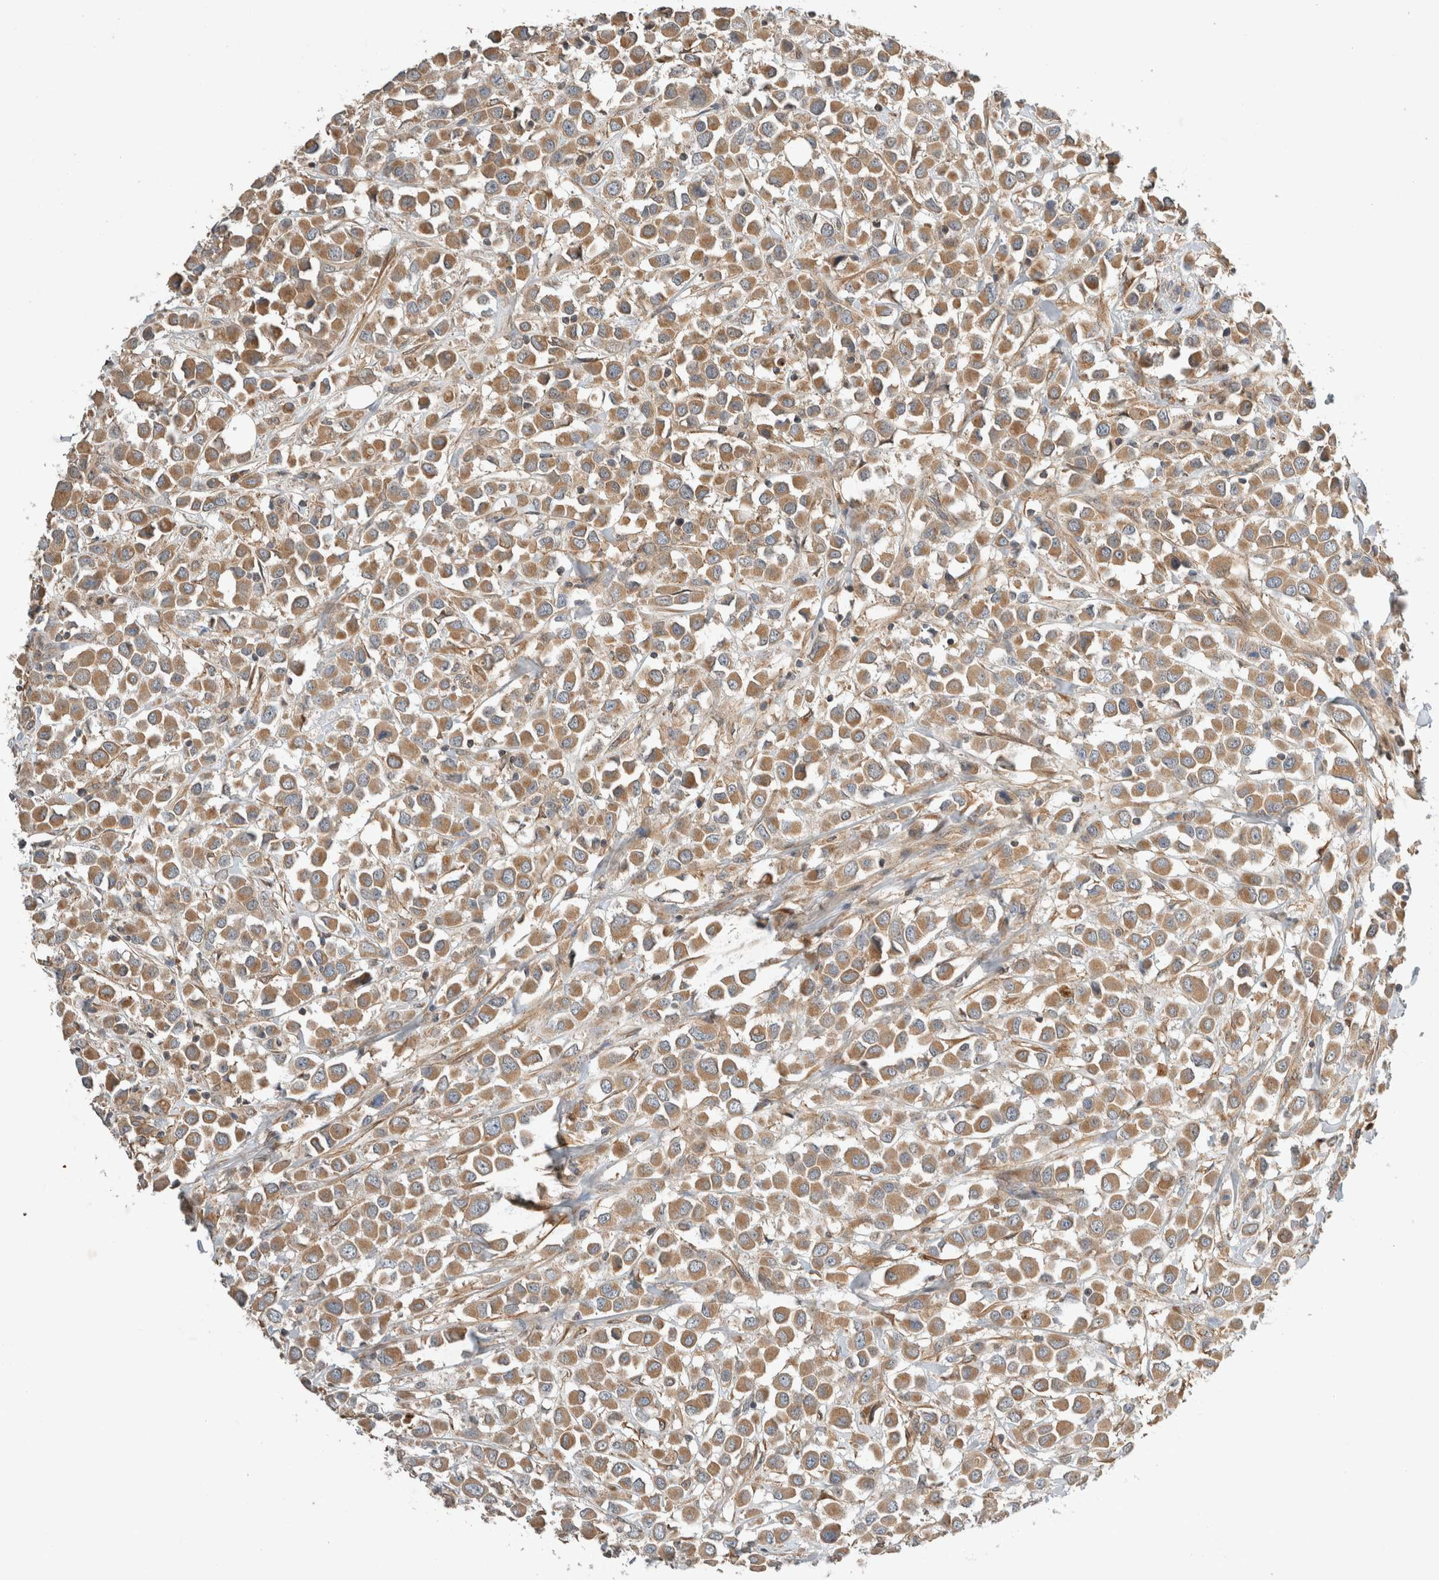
{"staining": {"intensity": "moderate", "quantity": ">75%", "location": "cytoplasmic/membranous"}, "tissue": "breast cancer", "cell_type": "Tumor cells", "image_type": "cancer", "snomed": [{"axis": "morphology", "description": "Duct carcinoma"}, {"axis": "topography", "description": "Breast"}], "caption": "This is a histology image of IHC staining of intraductal carcinoma (breast), which shows moderate staining in the cytoplasmic/membranous of tumor cells.", "gene": "ARMC9", "patient": {"sex": "female", "age": 61}}